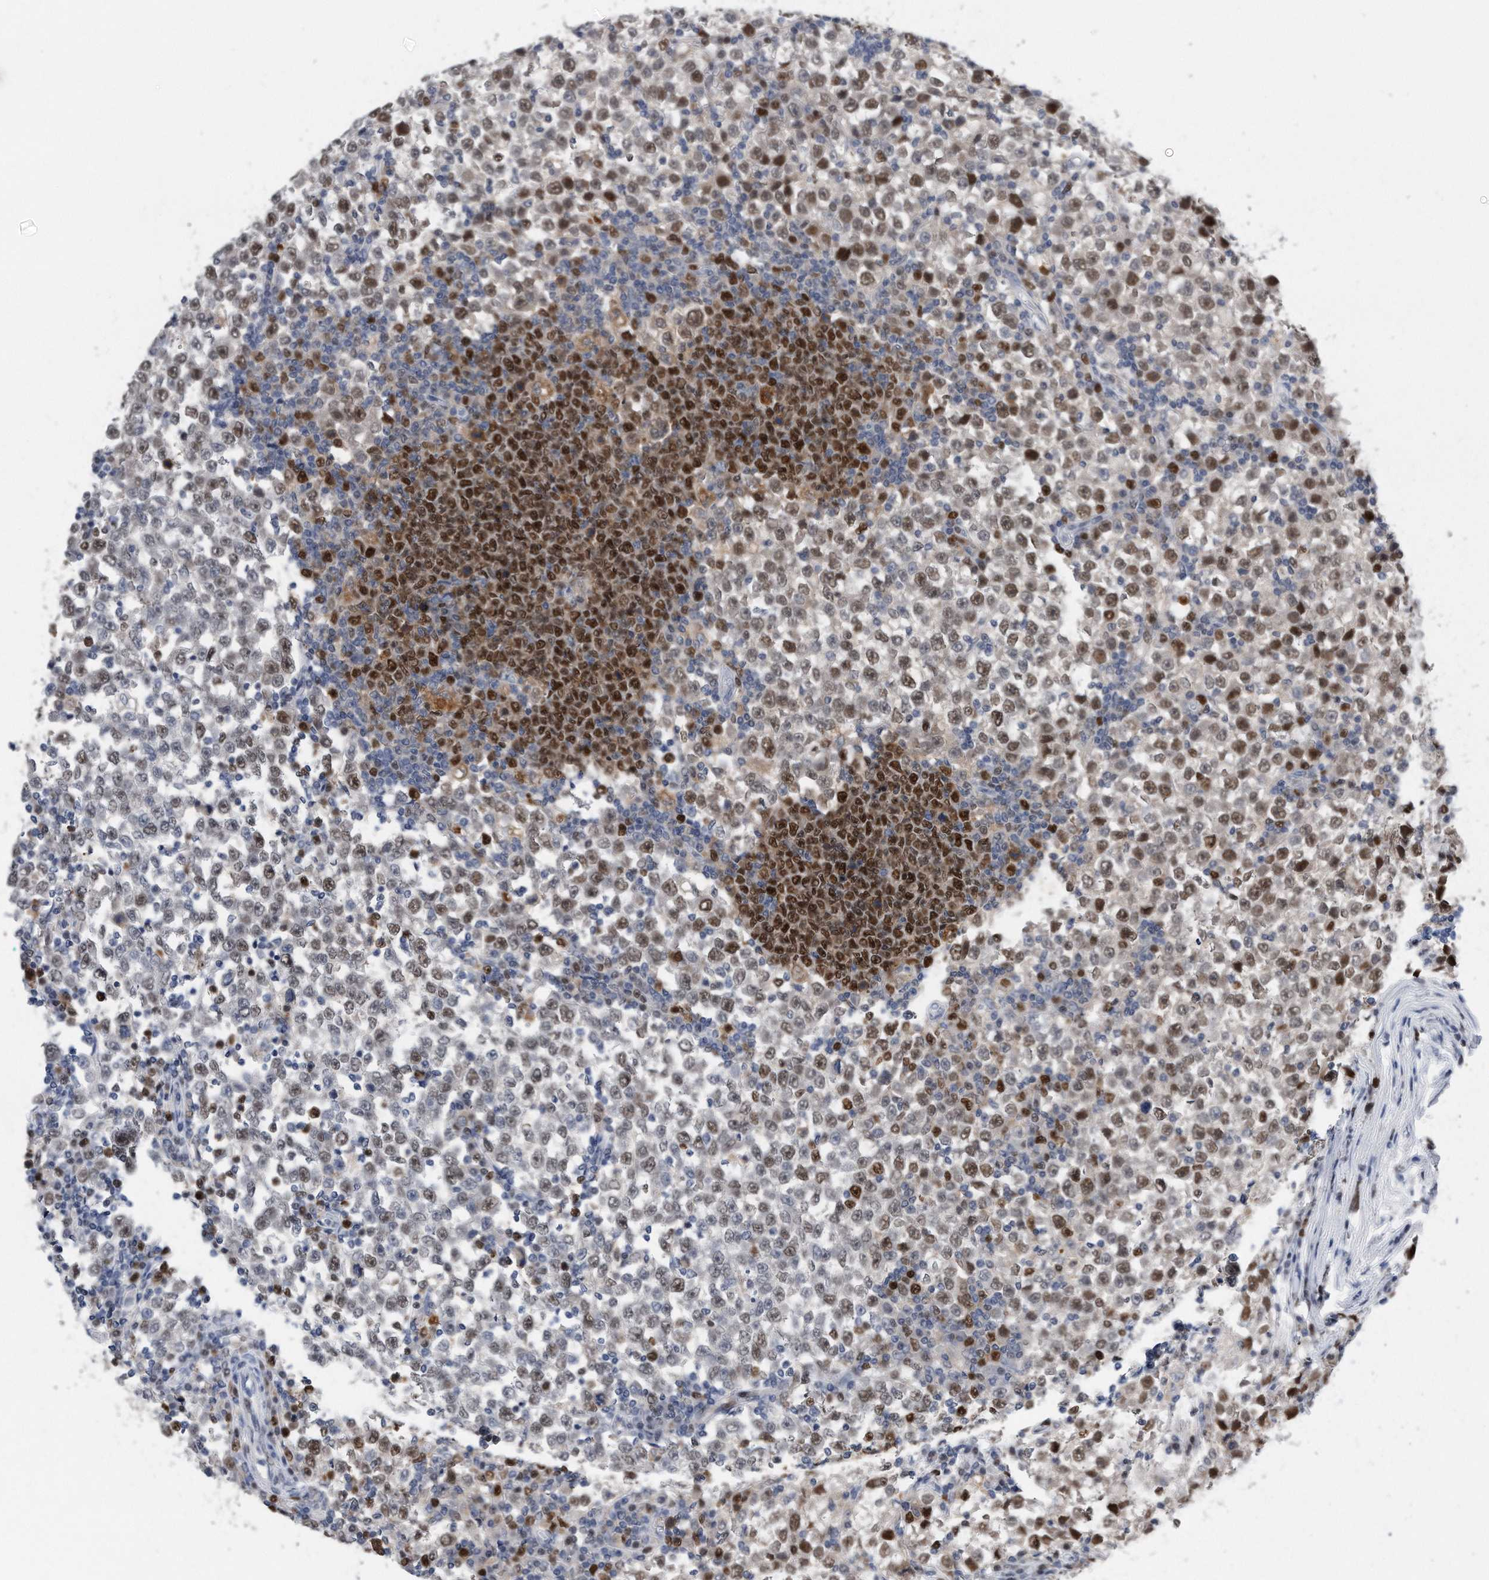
{"staining": {"intensity": "moderate", "quantity": ">75%", "location": "nuclear"}, "tissue": "testis cancer", "cell_type": "Tumor cells", "image_type": "cancer", "snomed": [{"axis": "morphology", "description": "Seminoma, NOS"}, {"axis": "topography", "description": "Testis"}], "caption": "Tumor cells reveal medium levels of moderate nuclear positivity in approximately >75% of cells in human testis cancer. (Brightfield microscopy of DAB IHC at high magnification).", "gene": "PCNA", "patient": {"sex": "male", "age": 65}}